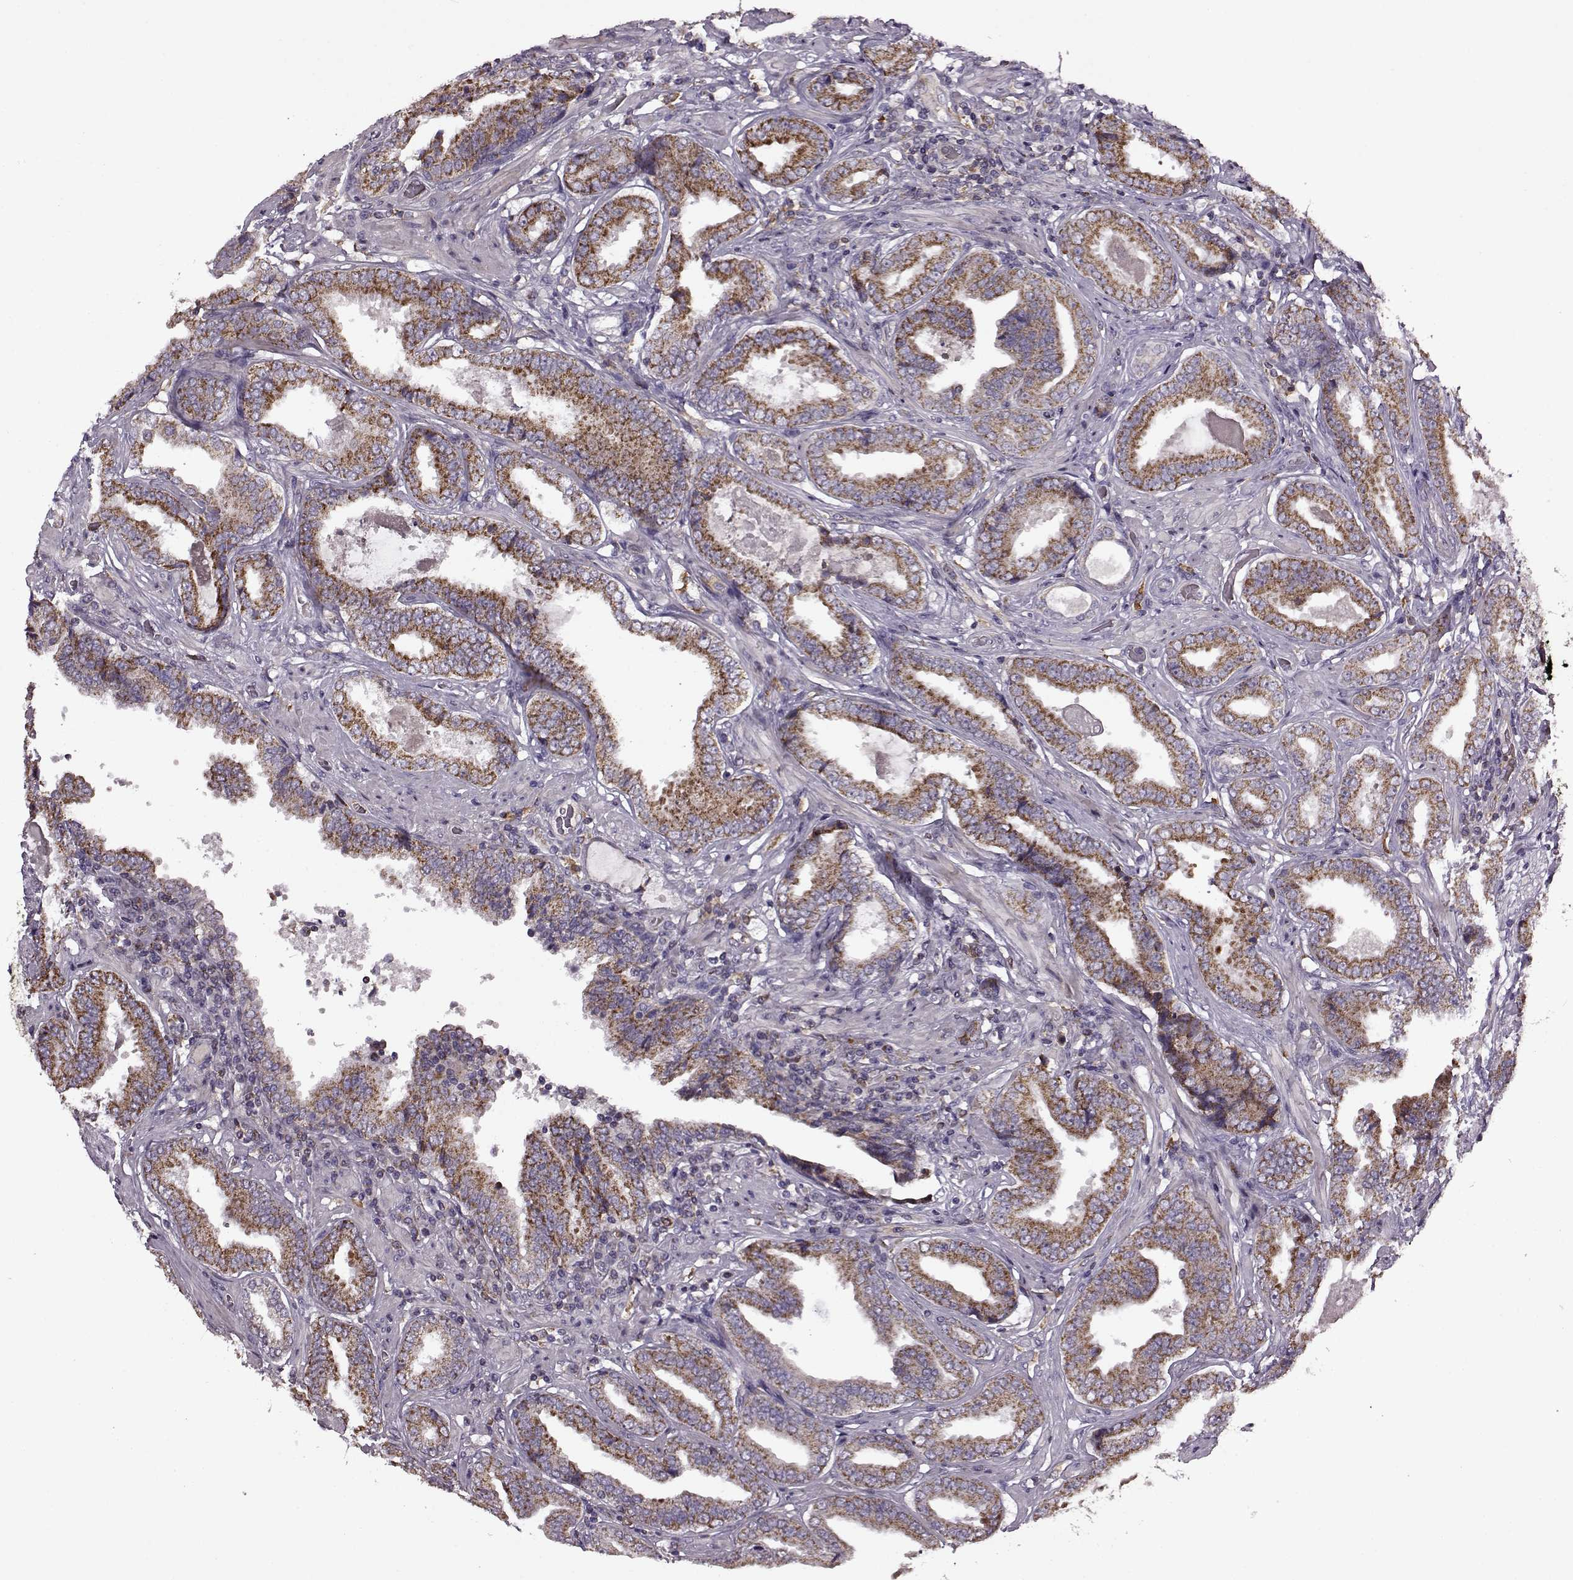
{"staining": {"intensity": "moderate", "quantity": ">75%", "location": "cytoplasmic/membranous"}, "tissue": "prostate cancer", "cell_type": "Tumor cells", "image_type": "cancer", "snomed": [{"axis": "morphology", "description": "Adenocarcinoma, NOS"}, {"axis": "topography", "description": "Prostate"}], "caption": "Brown immunohistochemical staining in human prostate adenocarcinoma displays moderate cytoplasmic/membranous positivity in approximately >75% of tumor cells.", "gene": "MTSS1", "patient": {"sex": "male", "age": 64}}